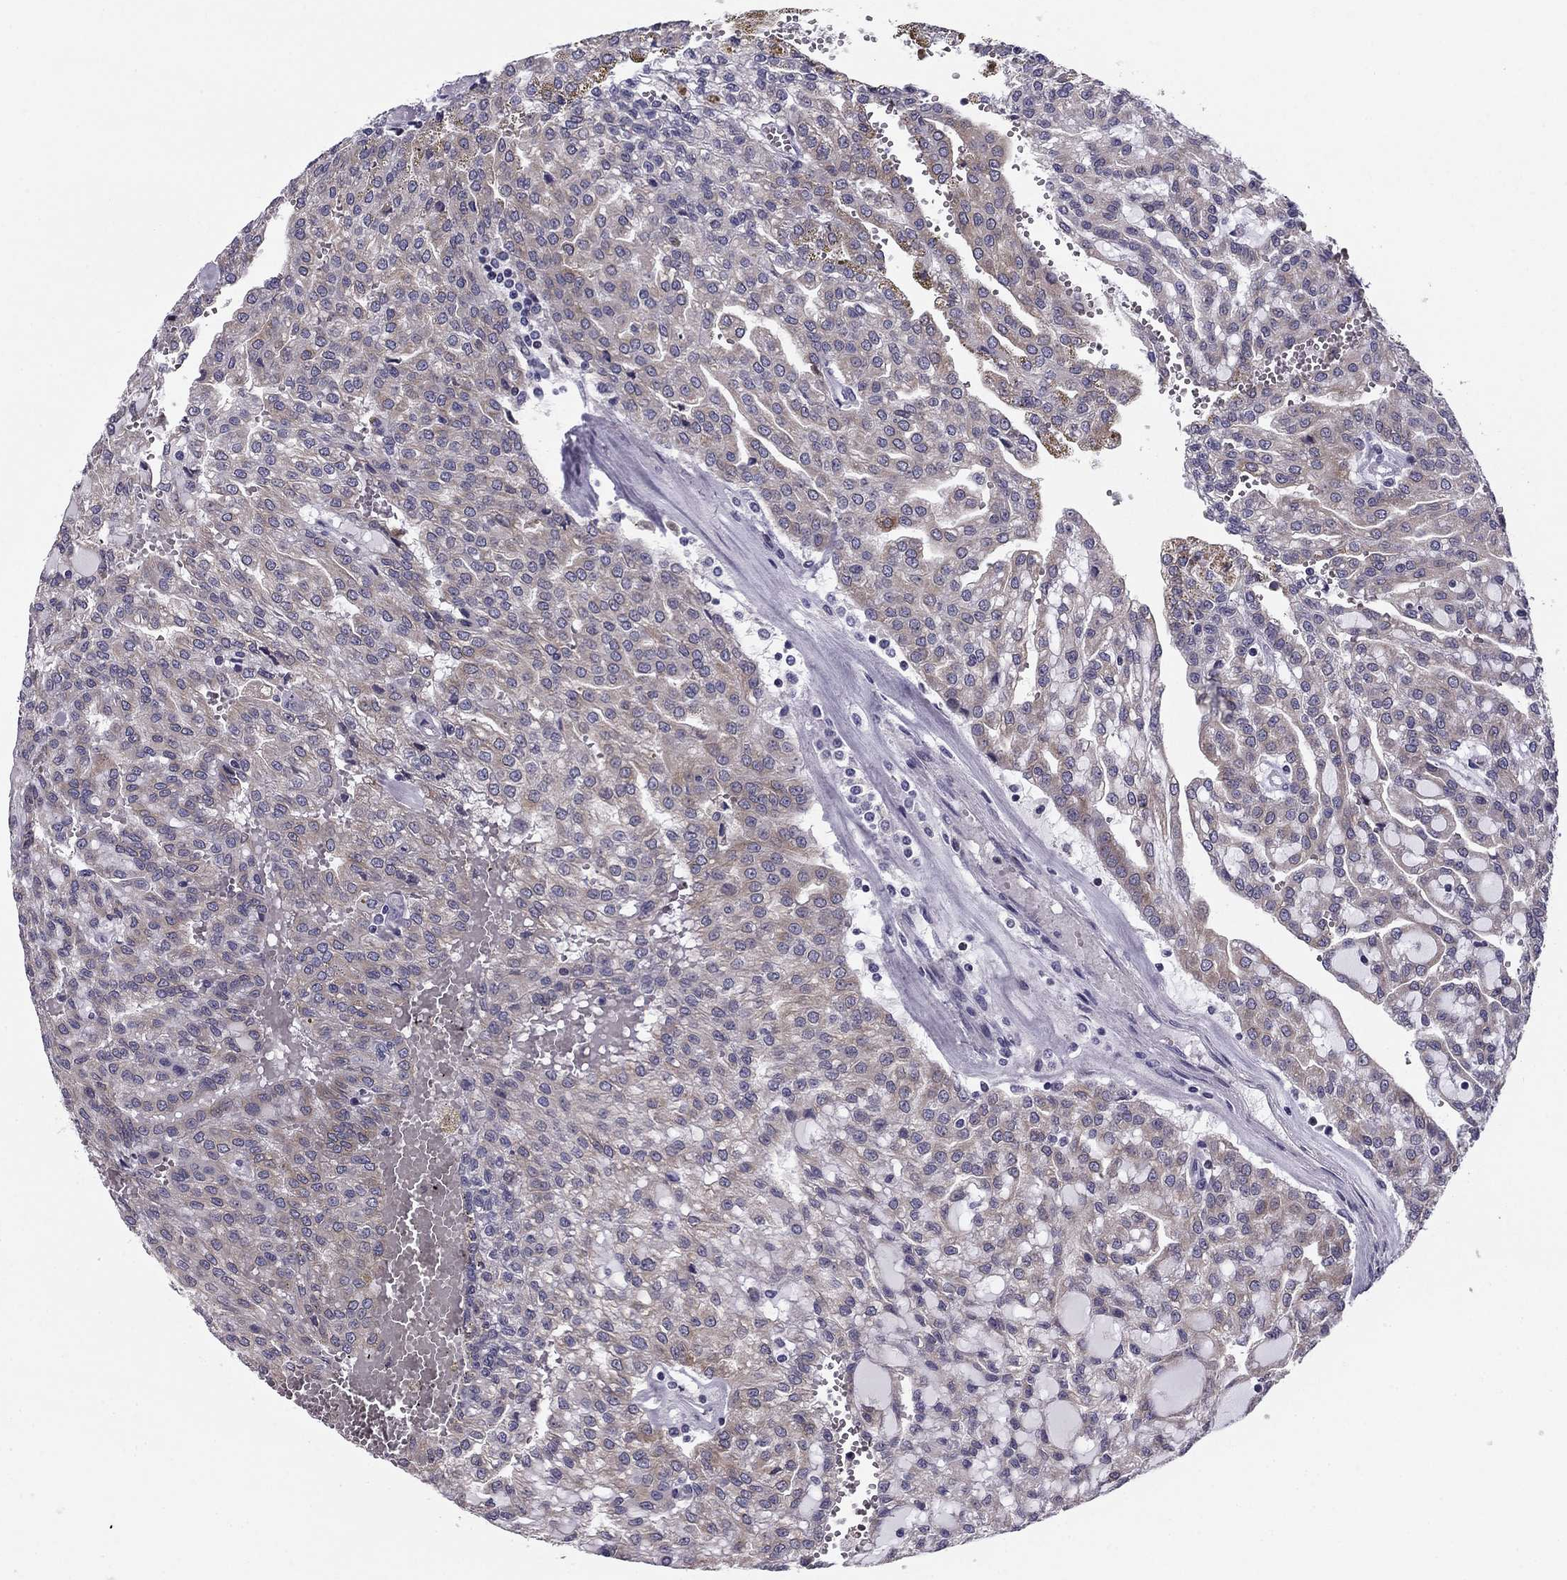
{"staining": {"intensity": "weak", "quantity": "25%-75%", "location": "cytoplasmic/membranous"}, "tissue": "renal cancer", "cell_type": "Tumor cells", "image_type": "cancer", "snomed": [{"axis": "morphology", "description": "Adenocarcinoma, NOS"}, {"axis": "topography", "description": "Kidney"}], "caption": "This histopathology image reveals renal cancer (adenocarcinoma) stained with immunohistochemistry (IHC) to label a protein in brown. The cytoplasmic/membranous of tumor cells show weak positivity for the protein. Nuclei are counter-stained blue.", "gene": "TMED3", "patient": {"sex": "male", "age": 63}}